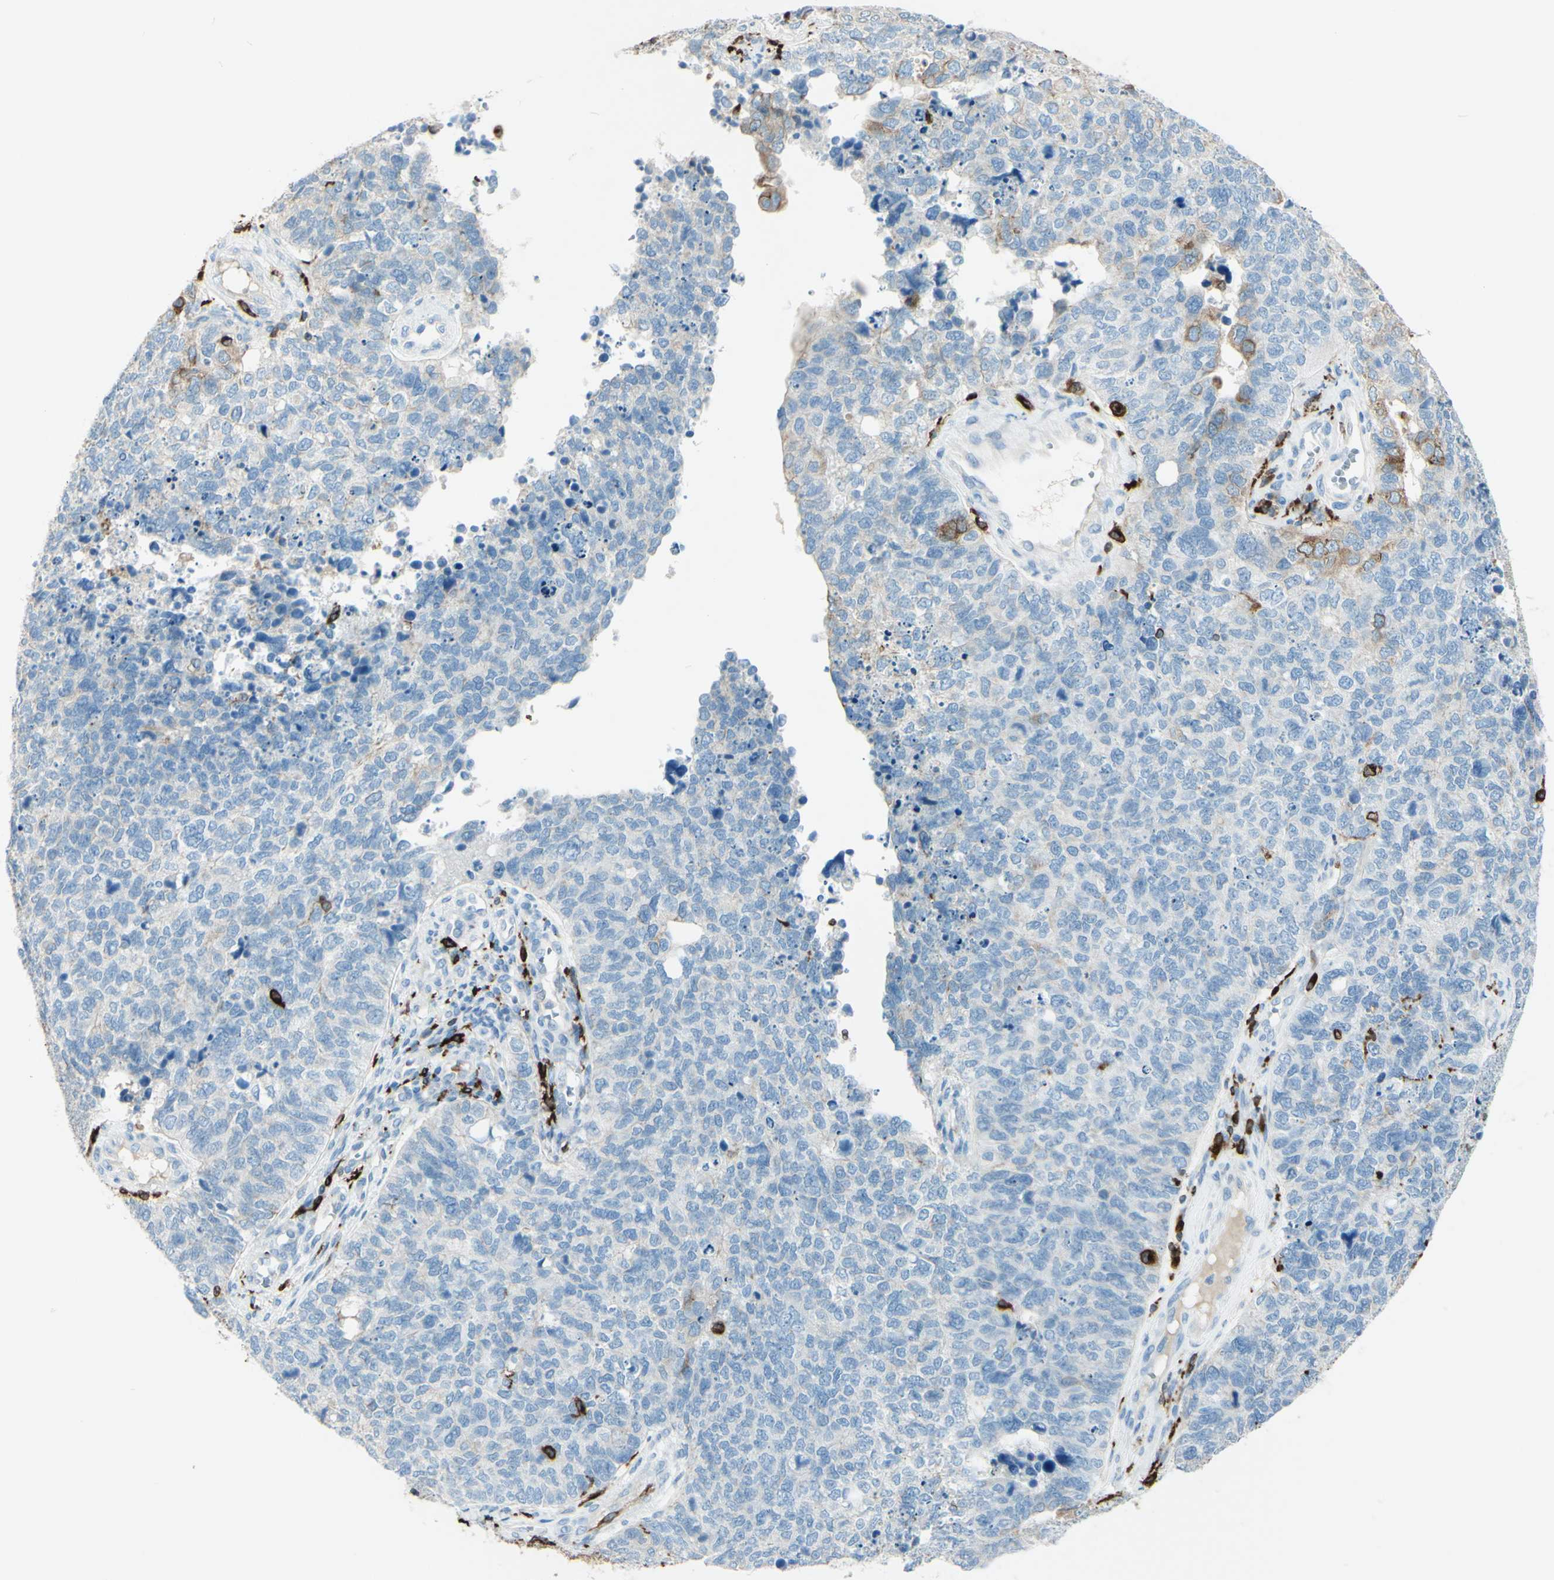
{"staining": {"intensity": "weak", "quantity": "<25%", "location": "cytoplasmic/membranous"}, "tissue": "cervical cancer", "cell_type": "Tumor cells", "image_type": "cancer", "snomed": [{"axis": "morphology", "description": "Squamous cell carcinoma, NOS"}, {"axis": "topography", "description": "Cervix"}], "caption": "Immunohistochemistry (IHC) image of squamous cell carcinoma (cervical) stained for a protein (brown), which displays no staining in tumor cells.", "gene": "CD74", "patient": {"sex": "female", "age": 63}}